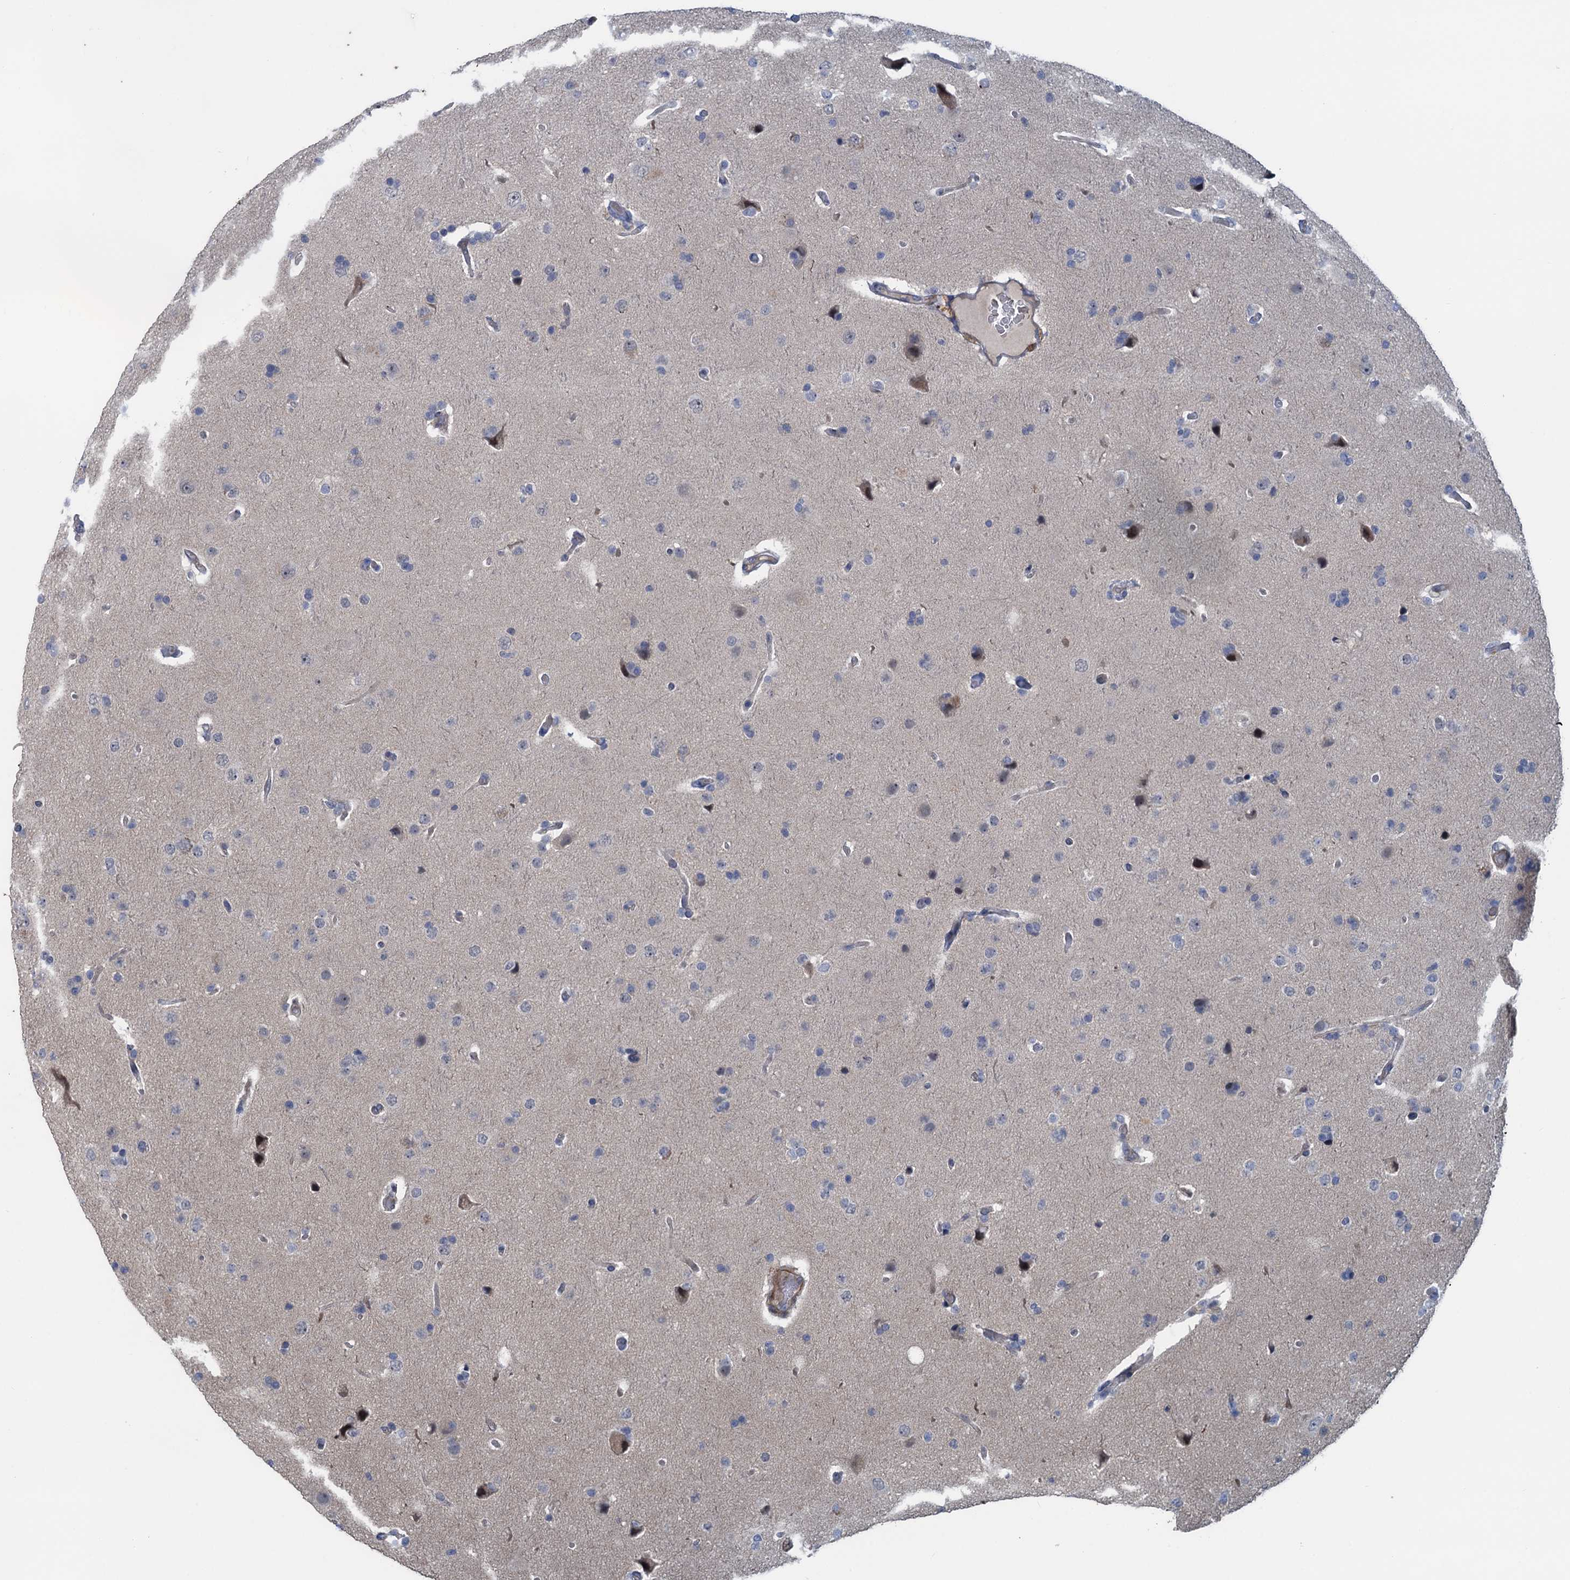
{"staining": {"intensity": "negative", "quantity": "none", "location": "none"}, "tissue": "glioma", "cell_type": "Tumor cells", "image_type": "cancer", "snomed": [{"axis": "morphology", "description": "Glioma, malignant, High grade"}, {"axis": "topography", "description": "Brain"}], "caption": "High power microscopy photomicrograph of an immunohistochemistry (IHC) histopathology image of malignant high-grade glioma, revealing no significant staining in tumor cells. (DAB (3,3'-diaminobenzidine) immunohistochemistry, high magnification).", "gene": "MYO16", "patient": {"sex": "male", "age": 72}}